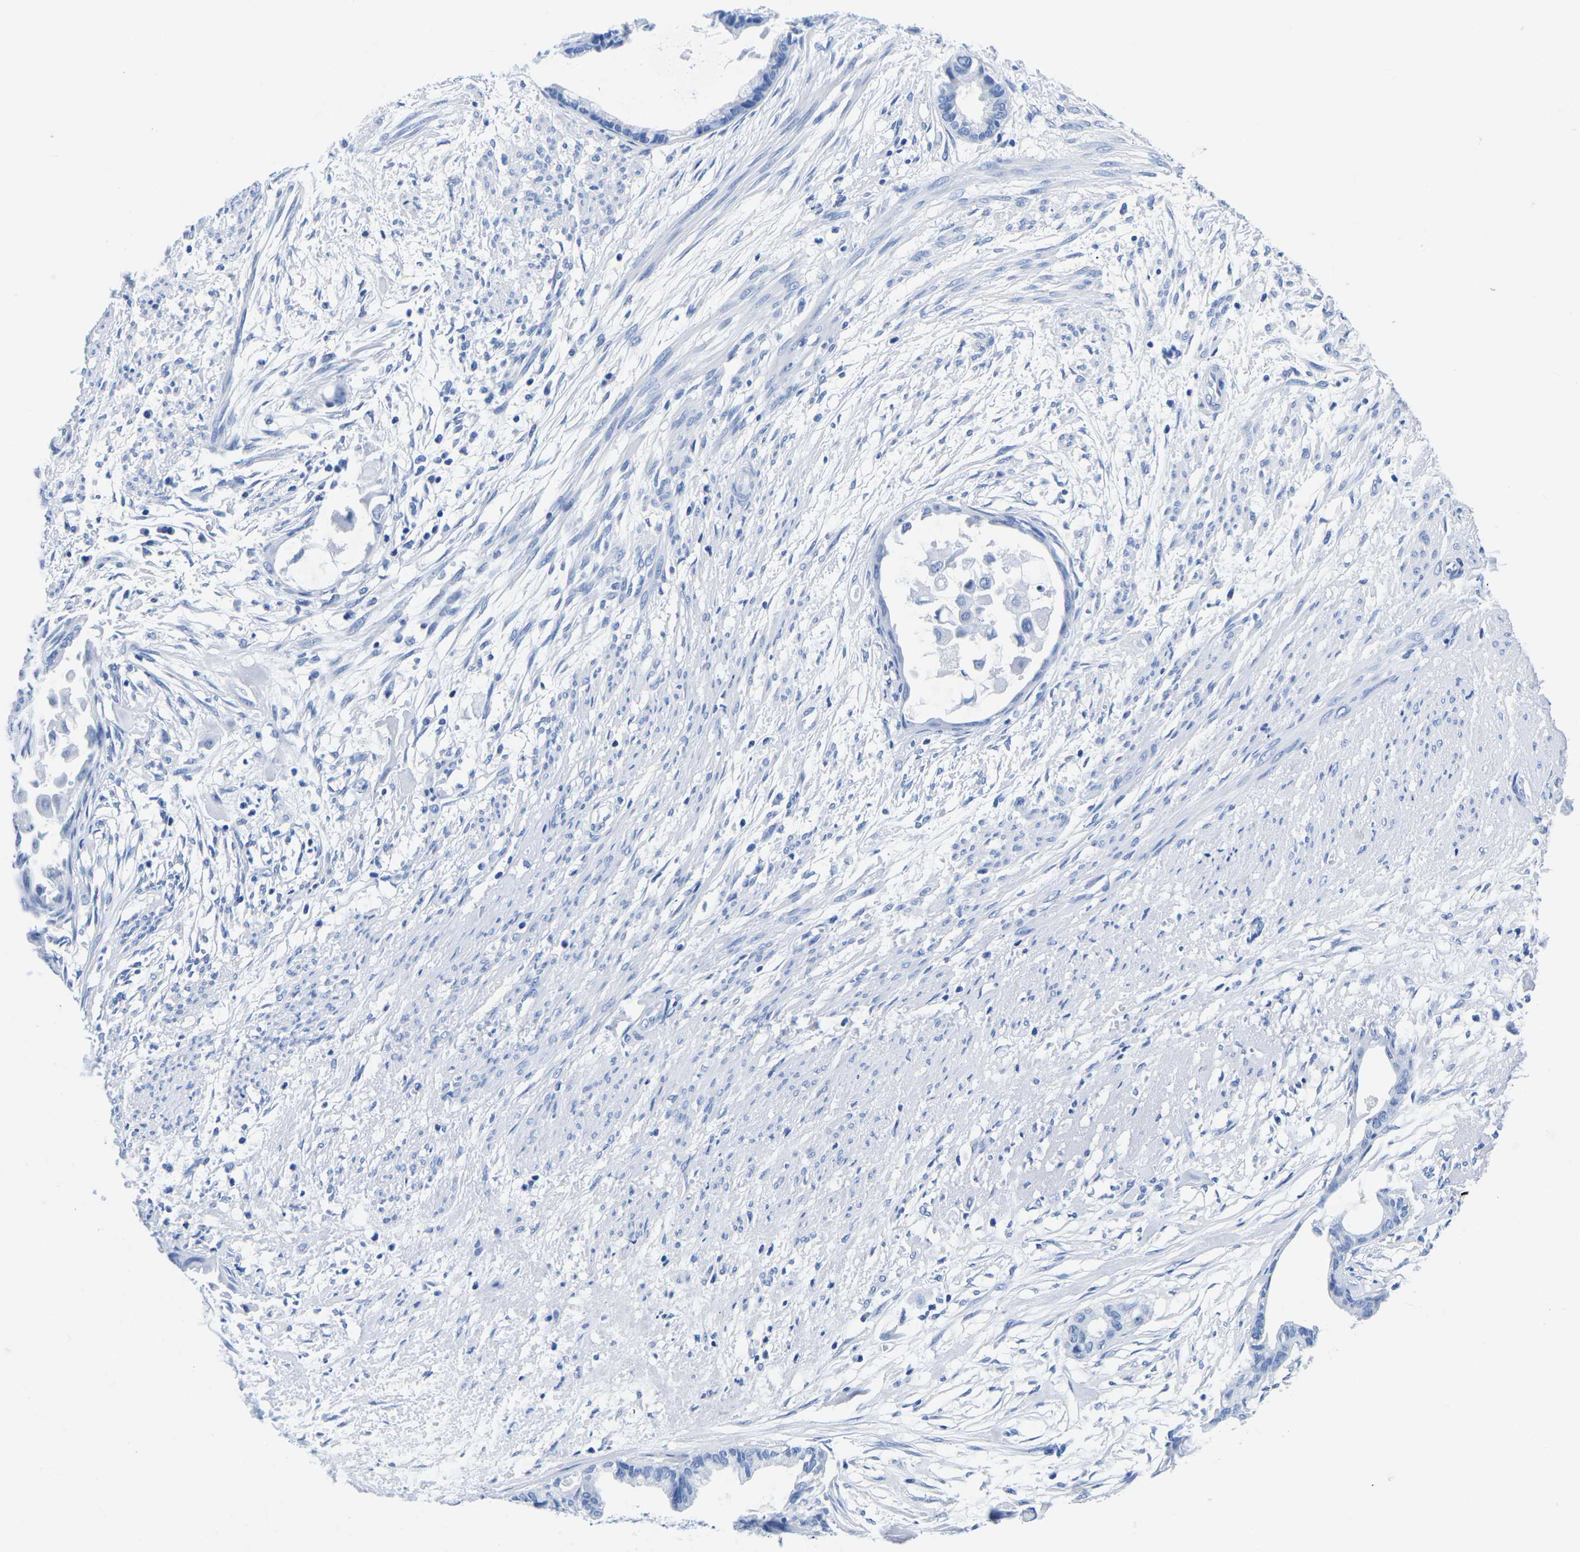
{"staining": {"intensity": "negative", "quantity": "none", "location": "none"}, "tissue": "cervical cancer", "cell_type": "Tumor cells", "image_type": "cancer", "snomed": [{"axis": "morphology", "description": "Normal tissue, NOS"}, {"axis": "morphology", "description": "Adenocarcinoma, NOS"}, {"axis": "topography", "description": "Cervix"}, {"axis": "topography", "description": "Endometrium"}], "caption": "A micrograph of adenocarcinoma (cervical) stained for a protein reveals no brown staining in tumor cells. (DAB (3,3'-diaminobenzidine) immunohistochemistry visualized using brightfield microscopy, high magnification).", "gene": "CYP1A2", "patient": {"sex": "female", "age": 86}}